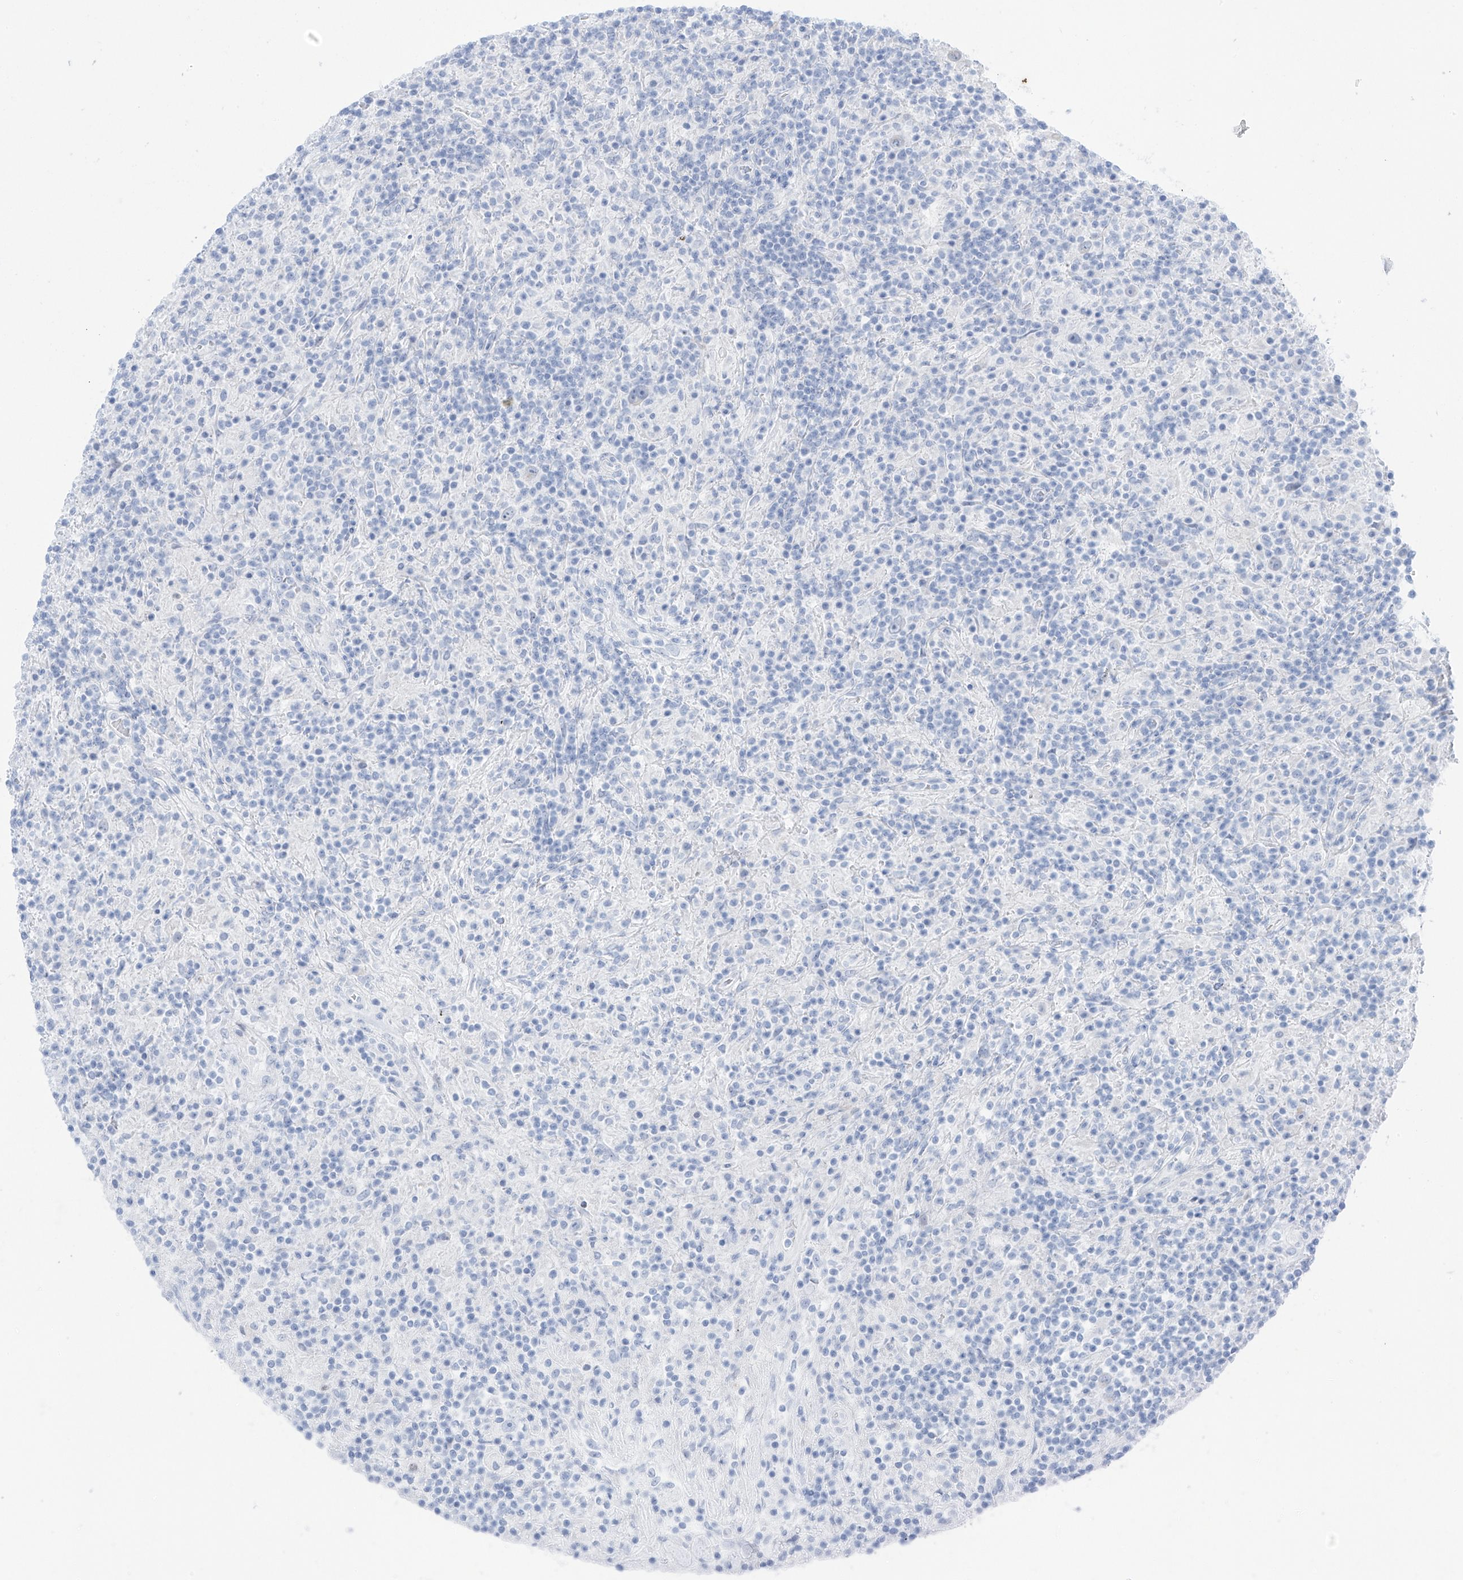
{"staining": {"intensity": "negative", "quantity": "none", "location": "none"}, "tissue": "lymphoma", "cell_type": "Tumor cells", "image_type": "cancer", "snomed": [{"axis": "morphology", "description": "Hodgkin's disease, NOS"}, {"axis": "topography", "description": "Lymph node"}], "caption": "This is an immunohistochemistry (IHC) image of human lymphoma. There is no positivity in tumor cells.", "gene": "PSPH", "patient": {"sex": "male", "age": 70}}